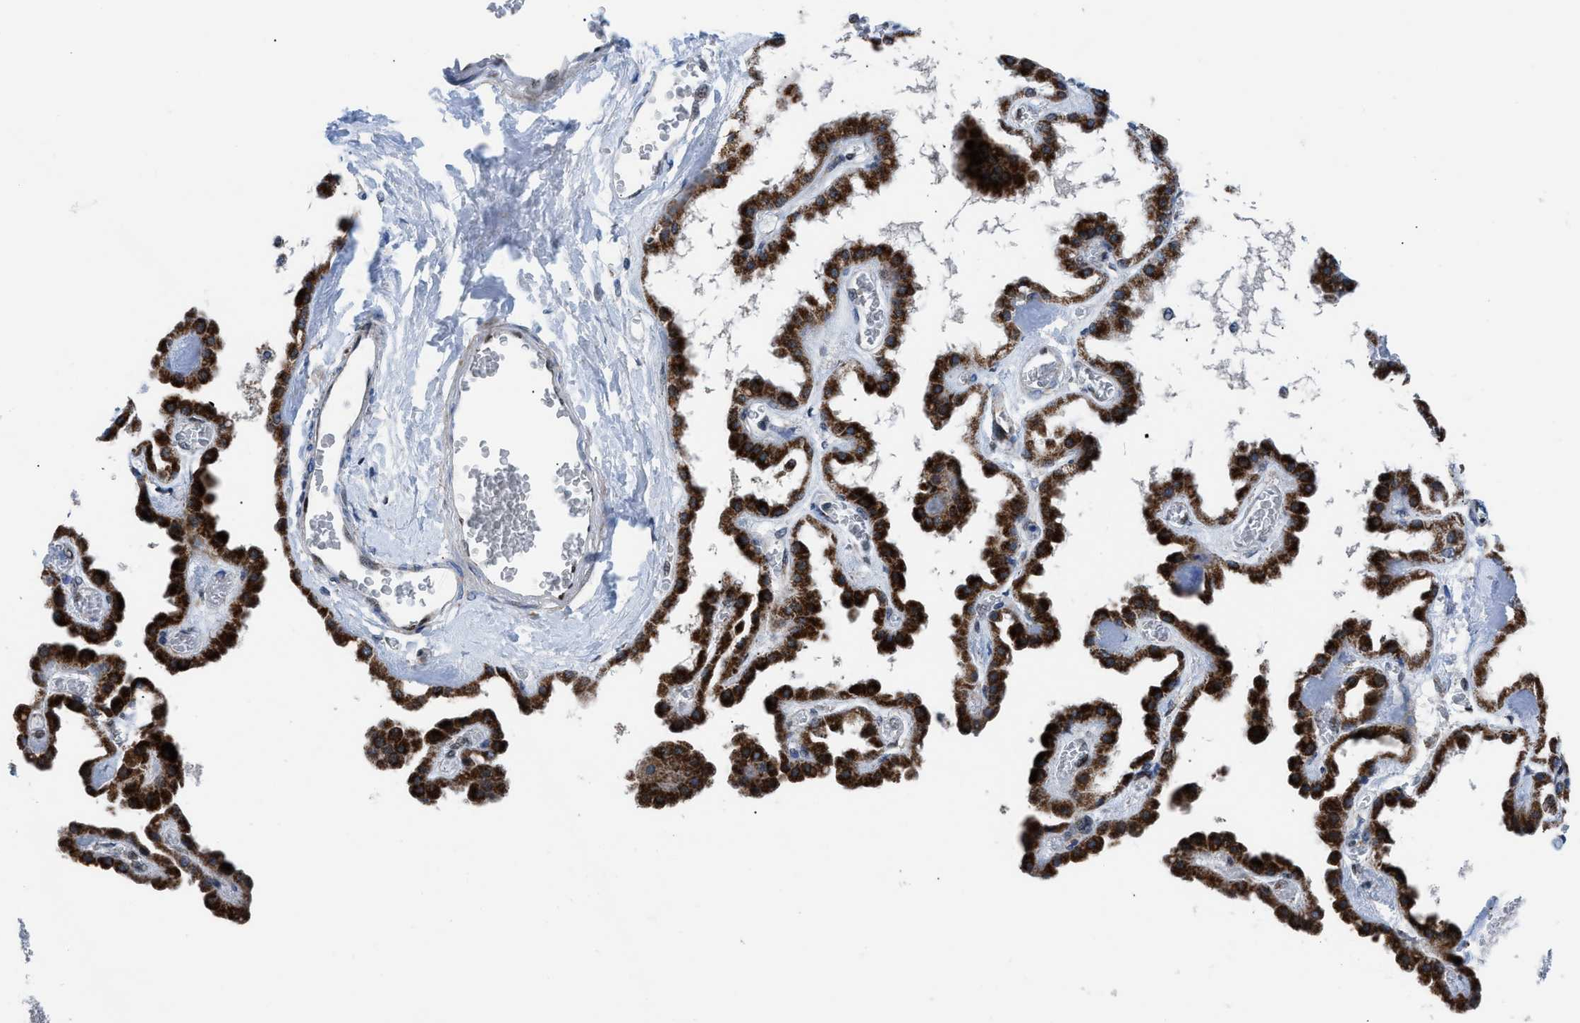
{"staining": {"intensity": "strong", "quantity": "25%-75%", "location": "cytoplasmic/membranous"}, "tissue": "hippocampus", "cell_type": "Glial cells", "image_type": "normal", "snomed": [{"axis": "morphology", "description": "Normal tissue, NOS"}, {"axis": "topography", "description": "Hippocampus"}], "caption": "Immunohistochemistry (IHC) (DAB (3,3'-diaminobenzidine)) staining of benign human hippocampus demonstrates strong cytoplasmic/membranous protein staining in about 25%-75% of glial cells. (DAB (3,3'-diaminobenzidine) IHC with brightfield microscopy, high magnification).", "gene": "LMO2", "patient": {"sex": "female", "age": 19}}